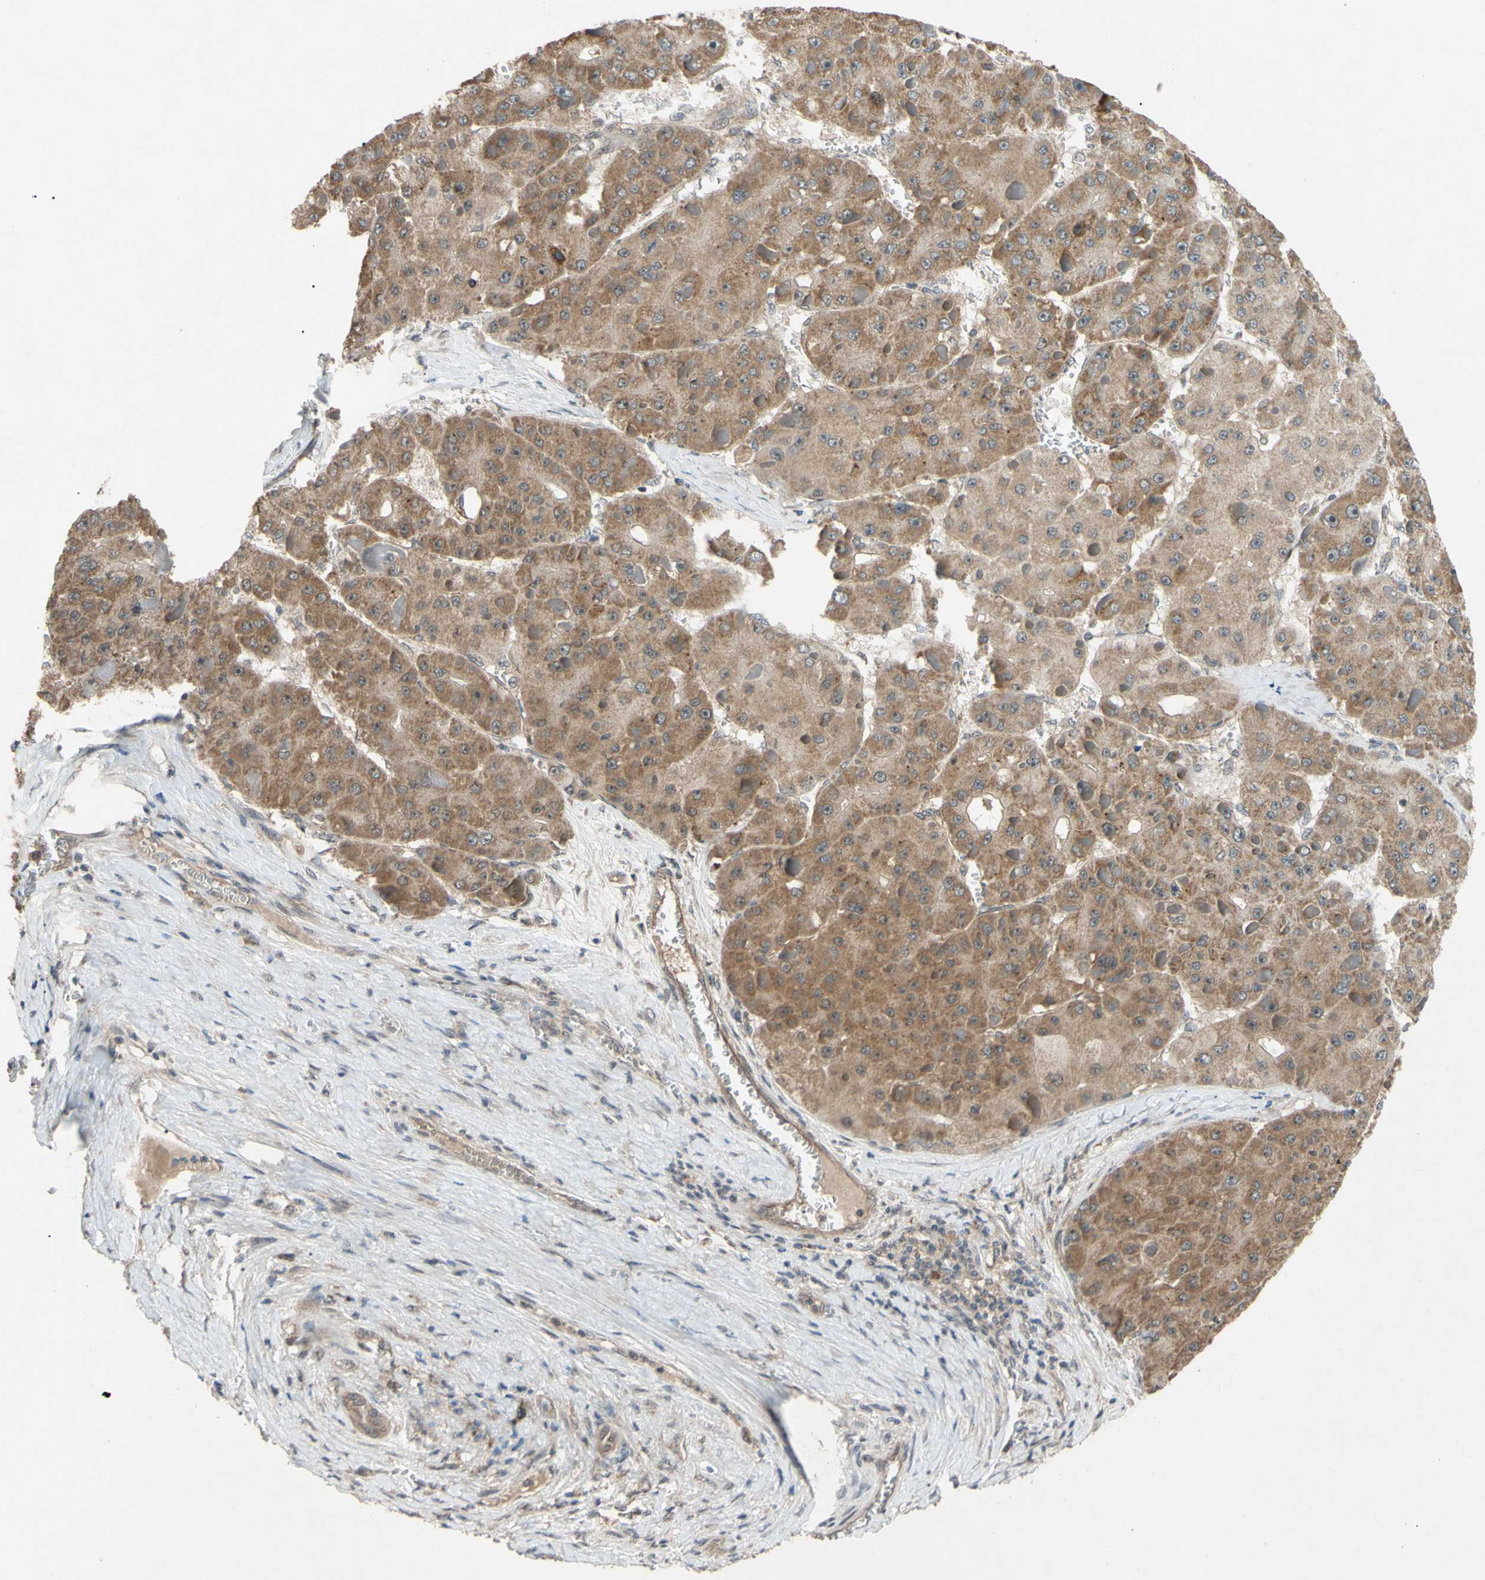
{"staining": {"intensity": "moderate", "quantity": ">75%", "location": "cytoplasmic/membranous"}, "tissue": "liver cancer", "cell_type": "Tumor cells", "image_type": "cancer", "snomed": [{"axis": "morphology", "description": "Carcinoma, Hepatocellular, NOS"}, {"axis": "topography", "description": "Liver"}], "caption": "Immunohistochemistry photomicrograph of liver hepatocellular carcinoma stained for a protein (brown), which demonstrates medium levels of moderate cytoplasmic/membranous staining in about >75% of tumor cells.", "gene": "CD164", "patient": {"sex": "female", "age": 73}}